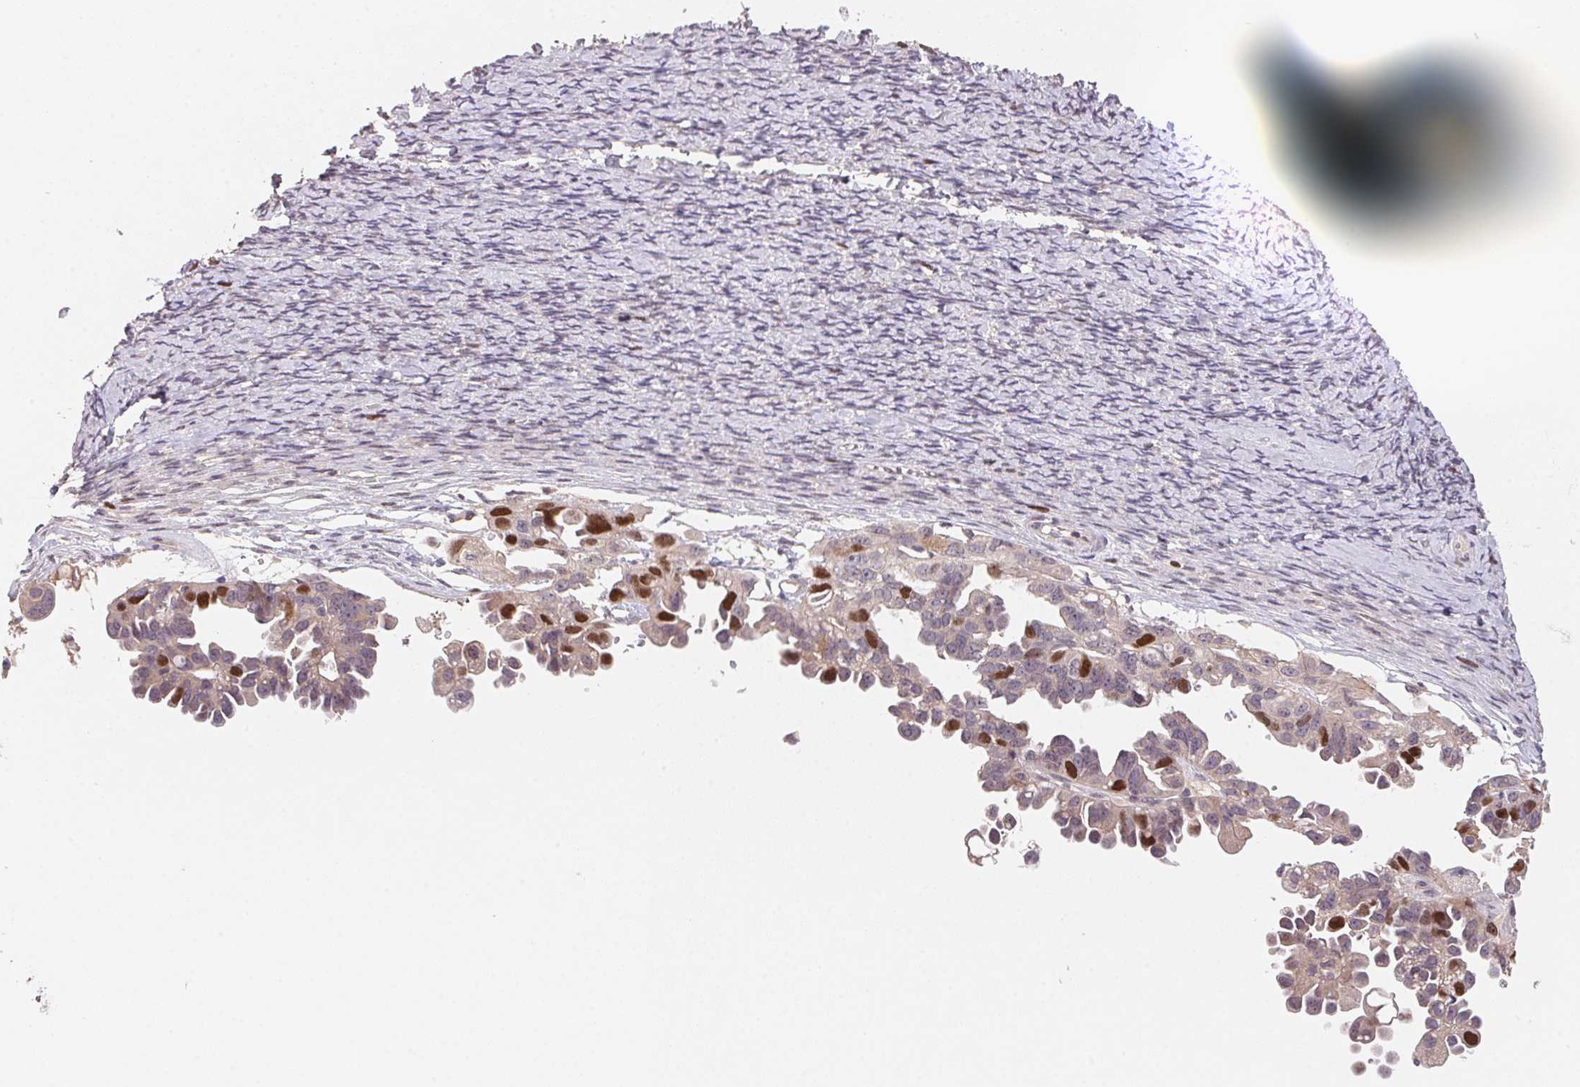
{"staining": {"intensity": "strong", "quantity": "<25%", "location": "nuclear"}, "tissue": "ovarian cancer", "cell_type": "Tumor cells", "image_type": "cancer", "snomed": [{"axis": "morphology", "description": "Cystadenocarcinoma, serous, NOS"}, {"axis": "topography", "description": "Ovary"}], "caption": "Immunohistochemistry (IHC) image of neoplastic tissue: human serous cystadenocarcinoma (ovarian) stained using IHC shows medium levels of strong protein expression localized specifically in the nuclear of tumor cells, appearing as a nuclear brown color.", "gene": "KIFC1", "patient": {"sex": "female", "age": 53}}